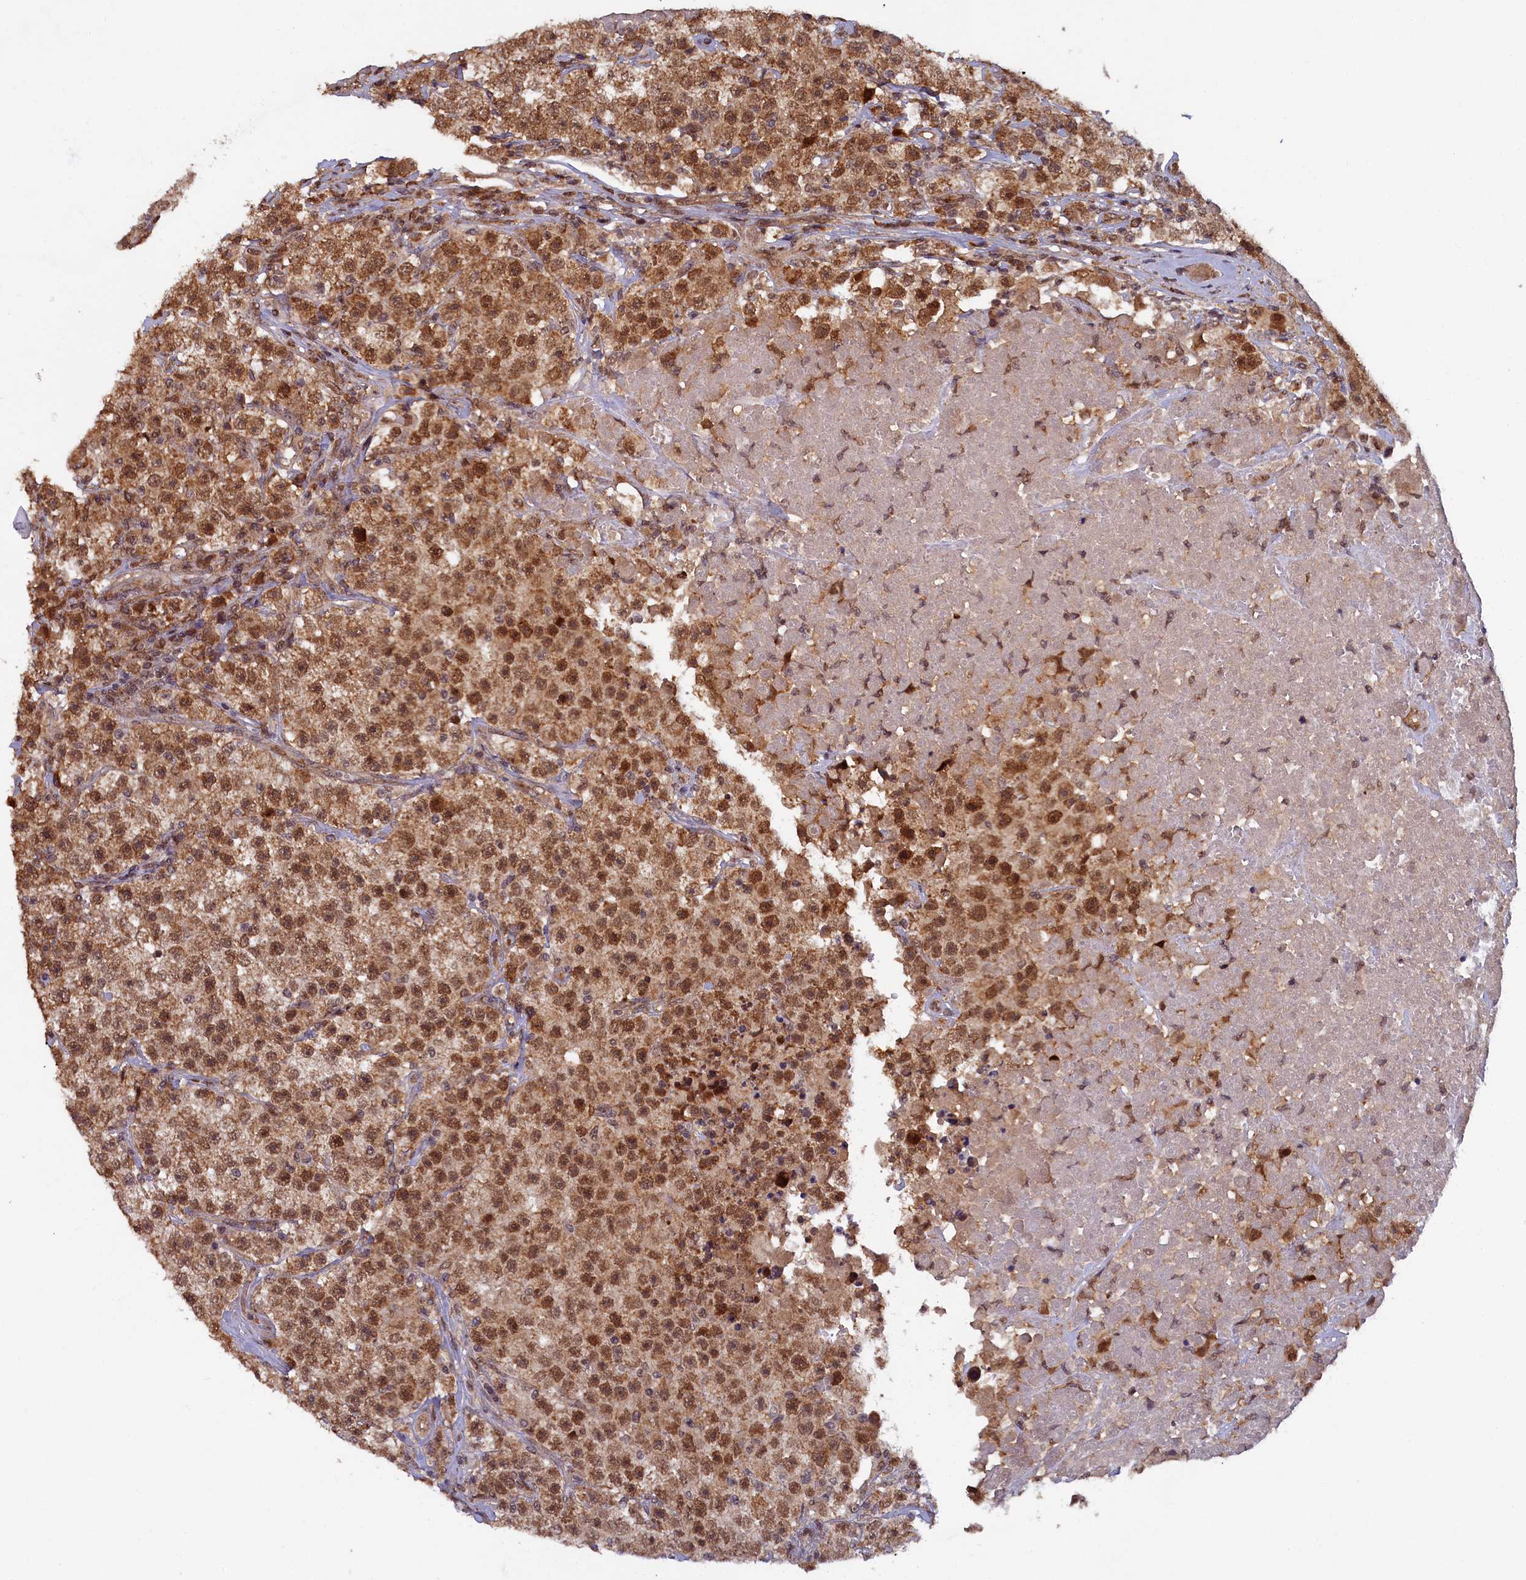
{"staining": {"intensity": "strong", "quantity": ">75%", "location": "cytoplasmic/membranous,nuclear"}, "tissue": "testis cancer", "cell_type": "Tumor cells", "image_type": "cancer", "snomed": [{"axis": "morphology", "description": "Seminoma, NOS"}, {"axis": "topography", "description": "Testis"}], "caption": "There is high levels of strong cytoplasmic/membranous and nuclear staining in tumor cells of testis cancer (seminoma), as demonstrated by immunohistochemical staining (brown color).", "gene": "BRCA1", "patient": {"sex": "male", "age": 22}}